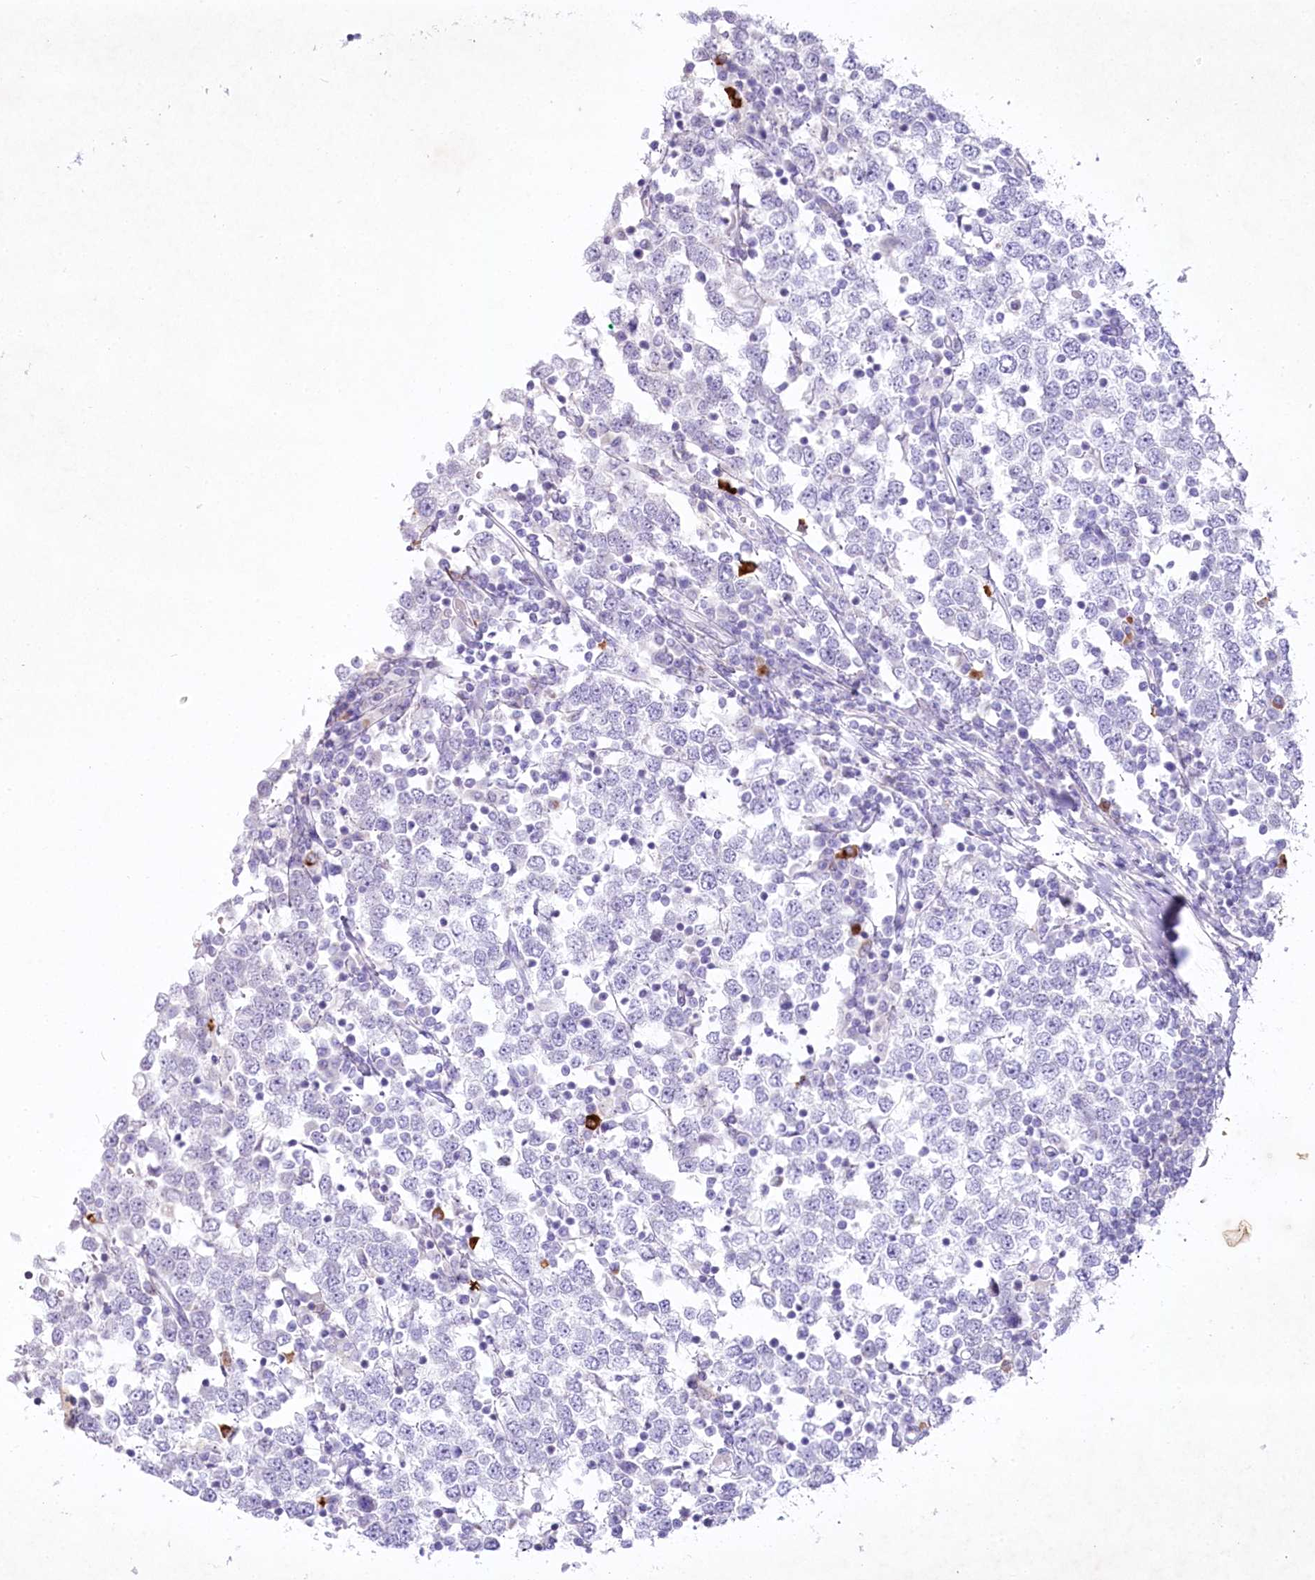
{"staining": {"intensity": "negative", "quantity": "none", "location": "none"}, "tissue": "testis cancer", "cell_type": "Tumor cells", "image_type": "cancer", "snomed": [{"axis": "morphology", "description": "Seminoma, NOS"}, {"axis": "topography", "description": "Testis"}], "caption": "The immunohistochemistry (IHC) histopathology image has no significant positivity in tumor cells of testis cancer tissue.", "gene": "MYOZ1", "patient": {"sex": "male", "age": 65}}